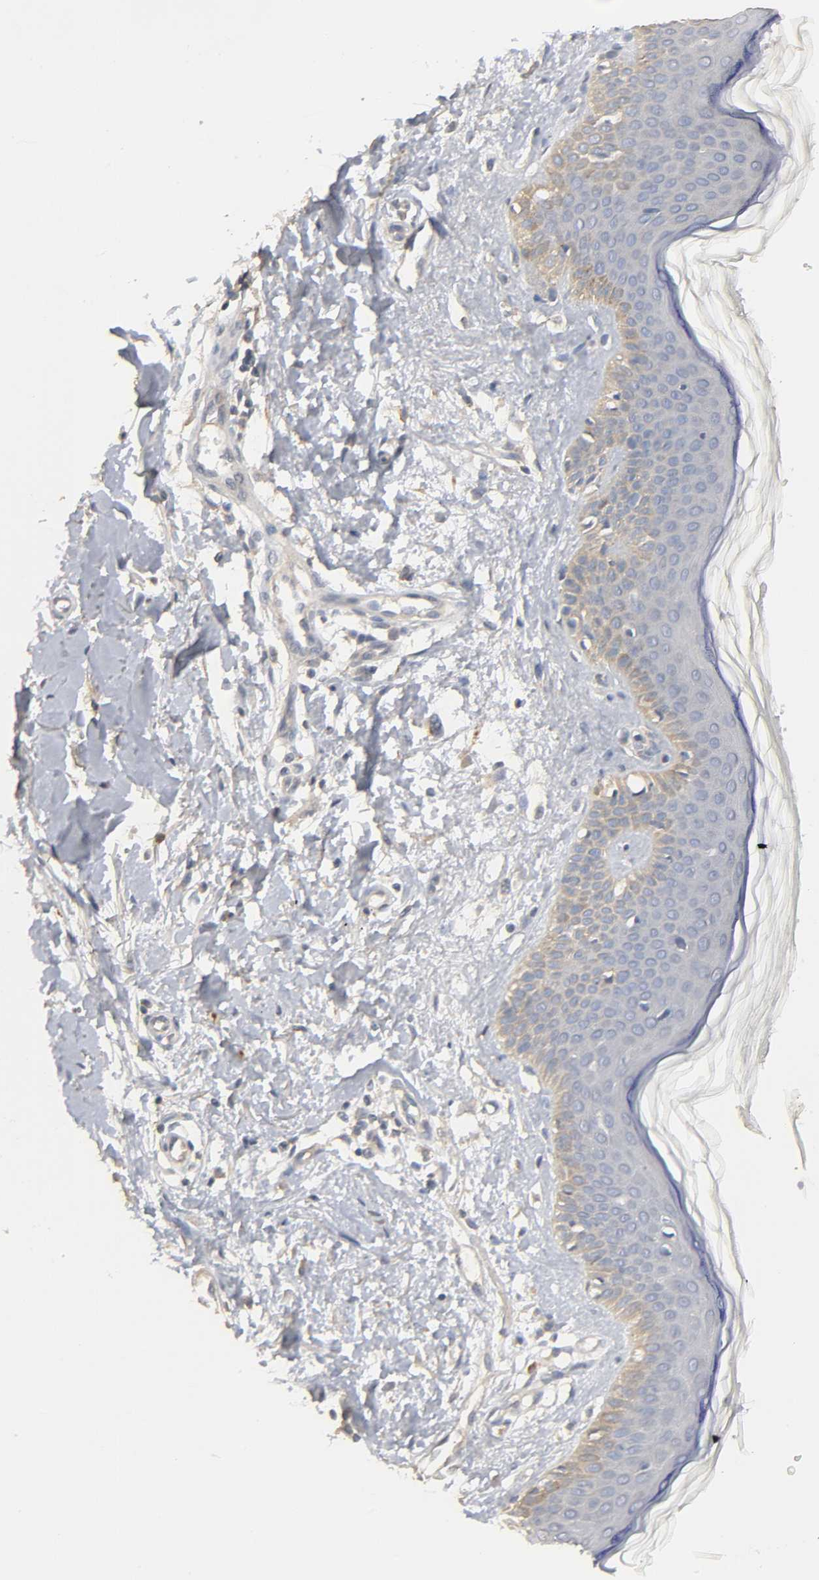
{"staining": {"intensity": "weak", "quantity": "<25%", "location": "cytoplasmic/membranous"}, "tissue": "skin", "cell_type": "Fibroblasts", "image_type": "normal", "snomed": [{"axis": "morphology", "description": "Normal tissue, NOS"}, {"axis": "topography", "description": "Skin"}], "caption": "Fibroblasts show no significant protein positivity in normal skin.", "gene": "SLC10A2", "patient": {"sex": "female", "age": 56}}